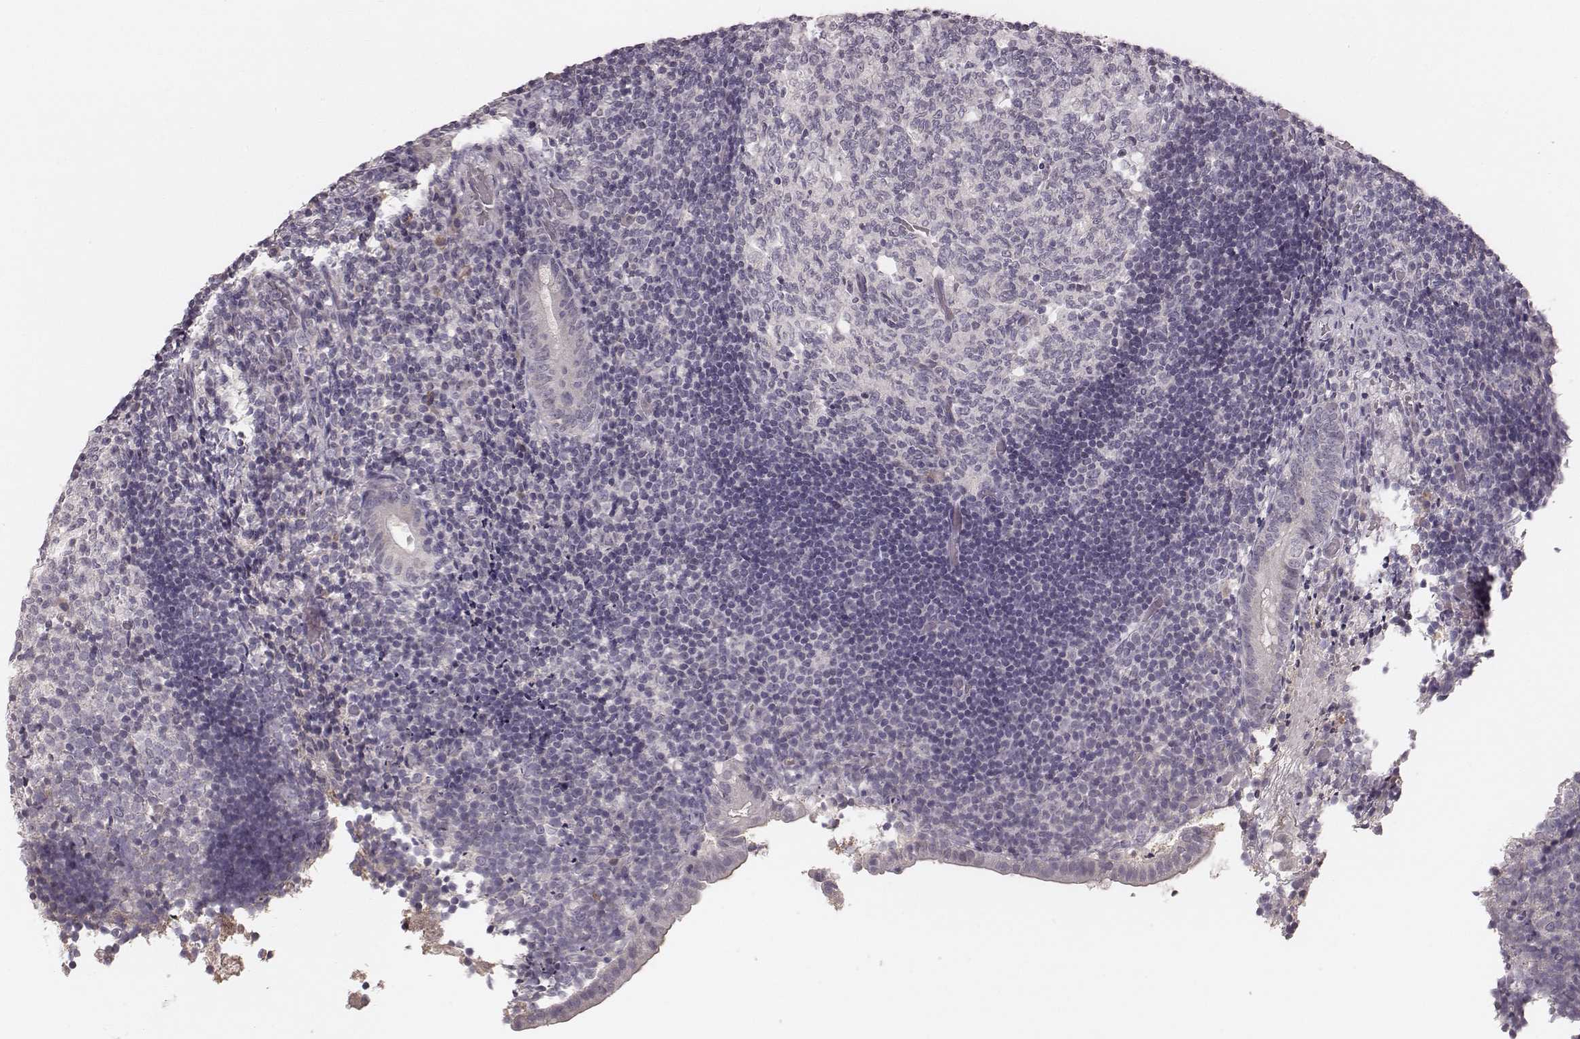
{"staining": {"intensity": "negative", "quantity": "none", "location": "none"}, "tissue": "appendix", "cell_type": "Glandular cells", "image_type": "normal", "snomed": [{"axis": "morphology", "description": "Normal tissue, NOS"}, {"axis": "topography", "description": "Appendix"}], "caption": "An IHC image of unremarkable appendix is shown. There is no staining in glandular cells of appendix. (DAB IHC, high magnification).", "gene": "LY6K", "patient": {"sex": "female", "age": 32}}